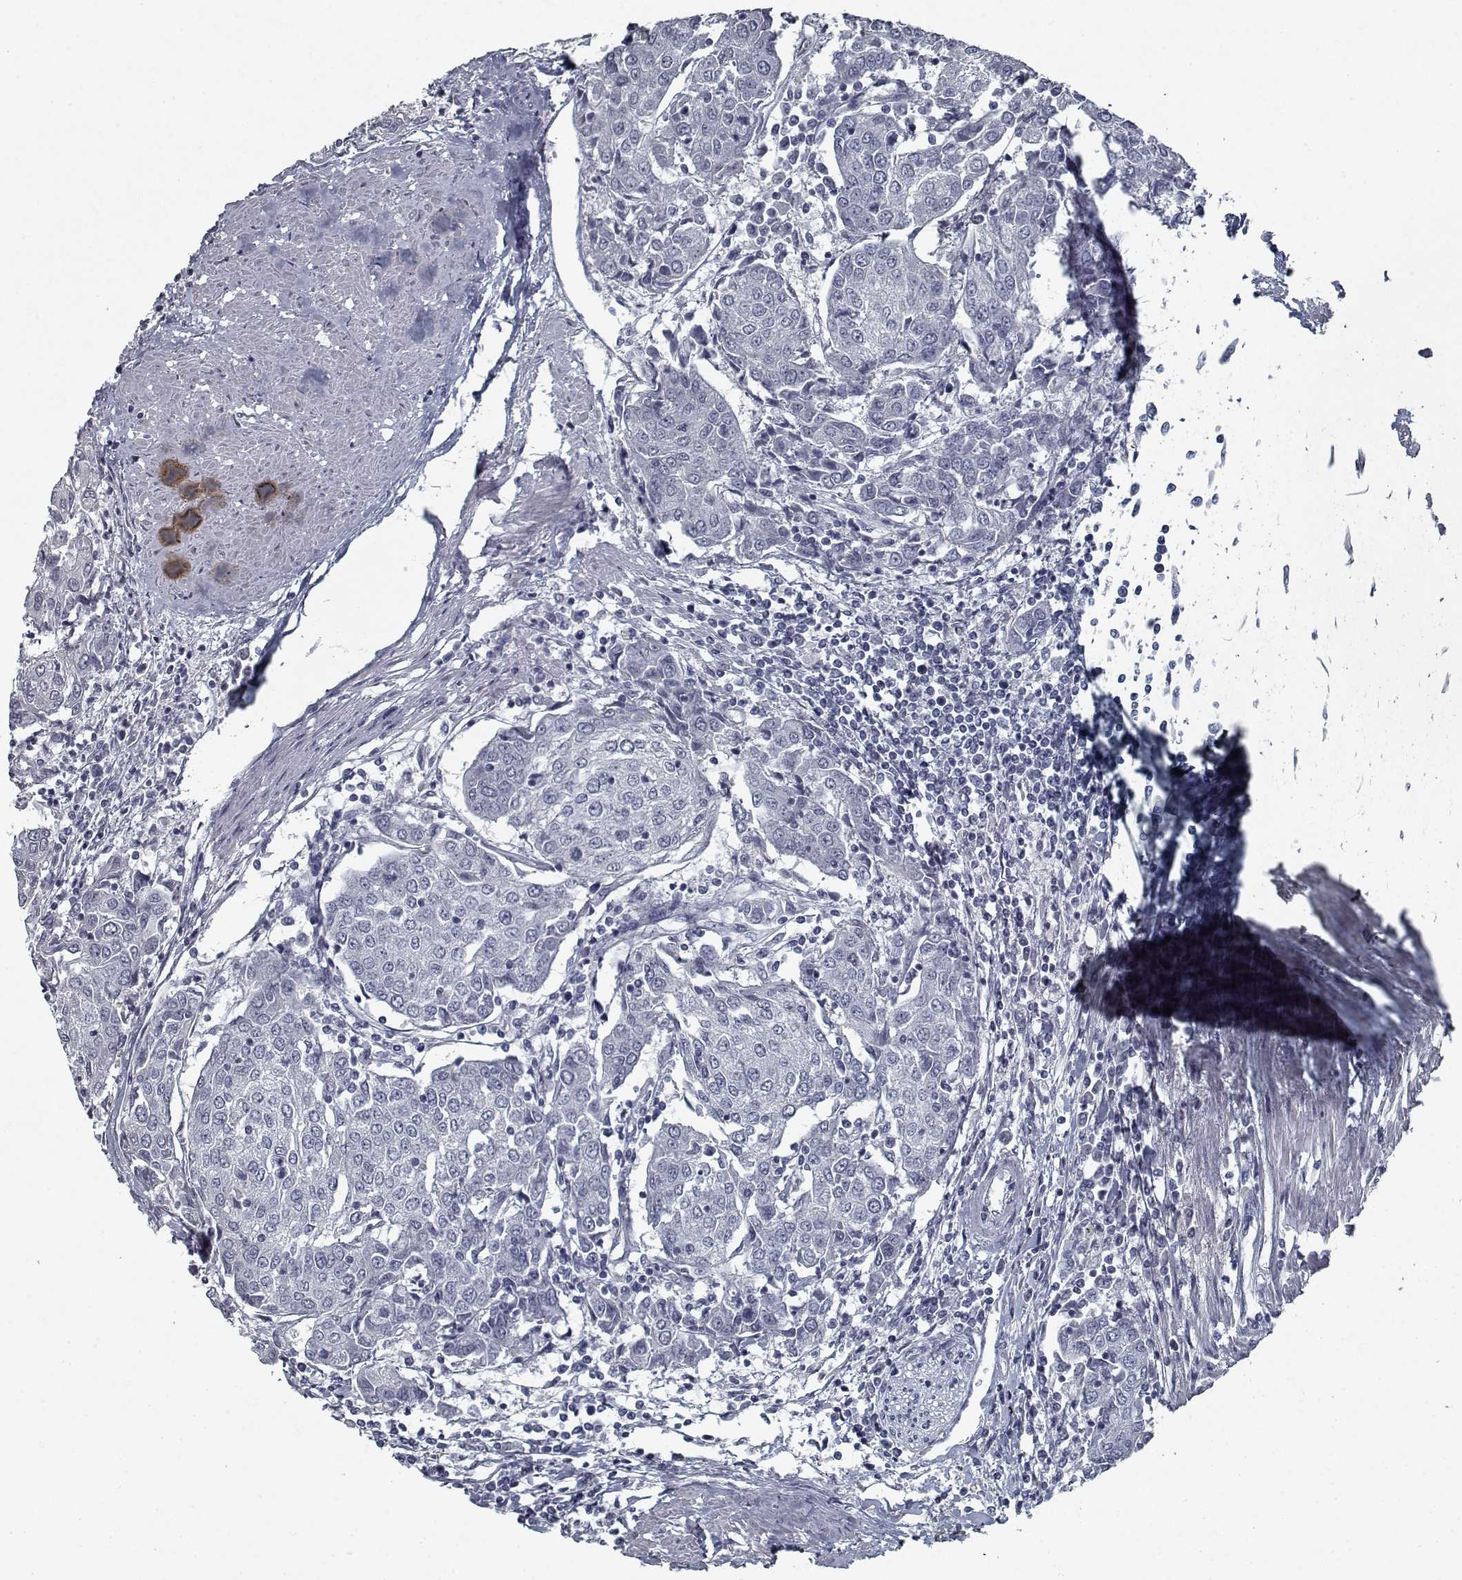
{"staining": {"intensity": "negative", "quantity": "none", "location": "none"}, "tissue": "urothelial cancer", "cell_type": "Tumor cells", "image_type": "cancer", "snomed": [{"axis": "morphology", "description": "Urothelial carcinoma, High grade"}, {"axis": "topography", "description": "Urinary bladder"}], "caption": "The image reveals no staining of tumor cells in high-grade urothelial carcinoma.", "gene": "GAD2", "patient": {"sex": "female", "age": 85}}